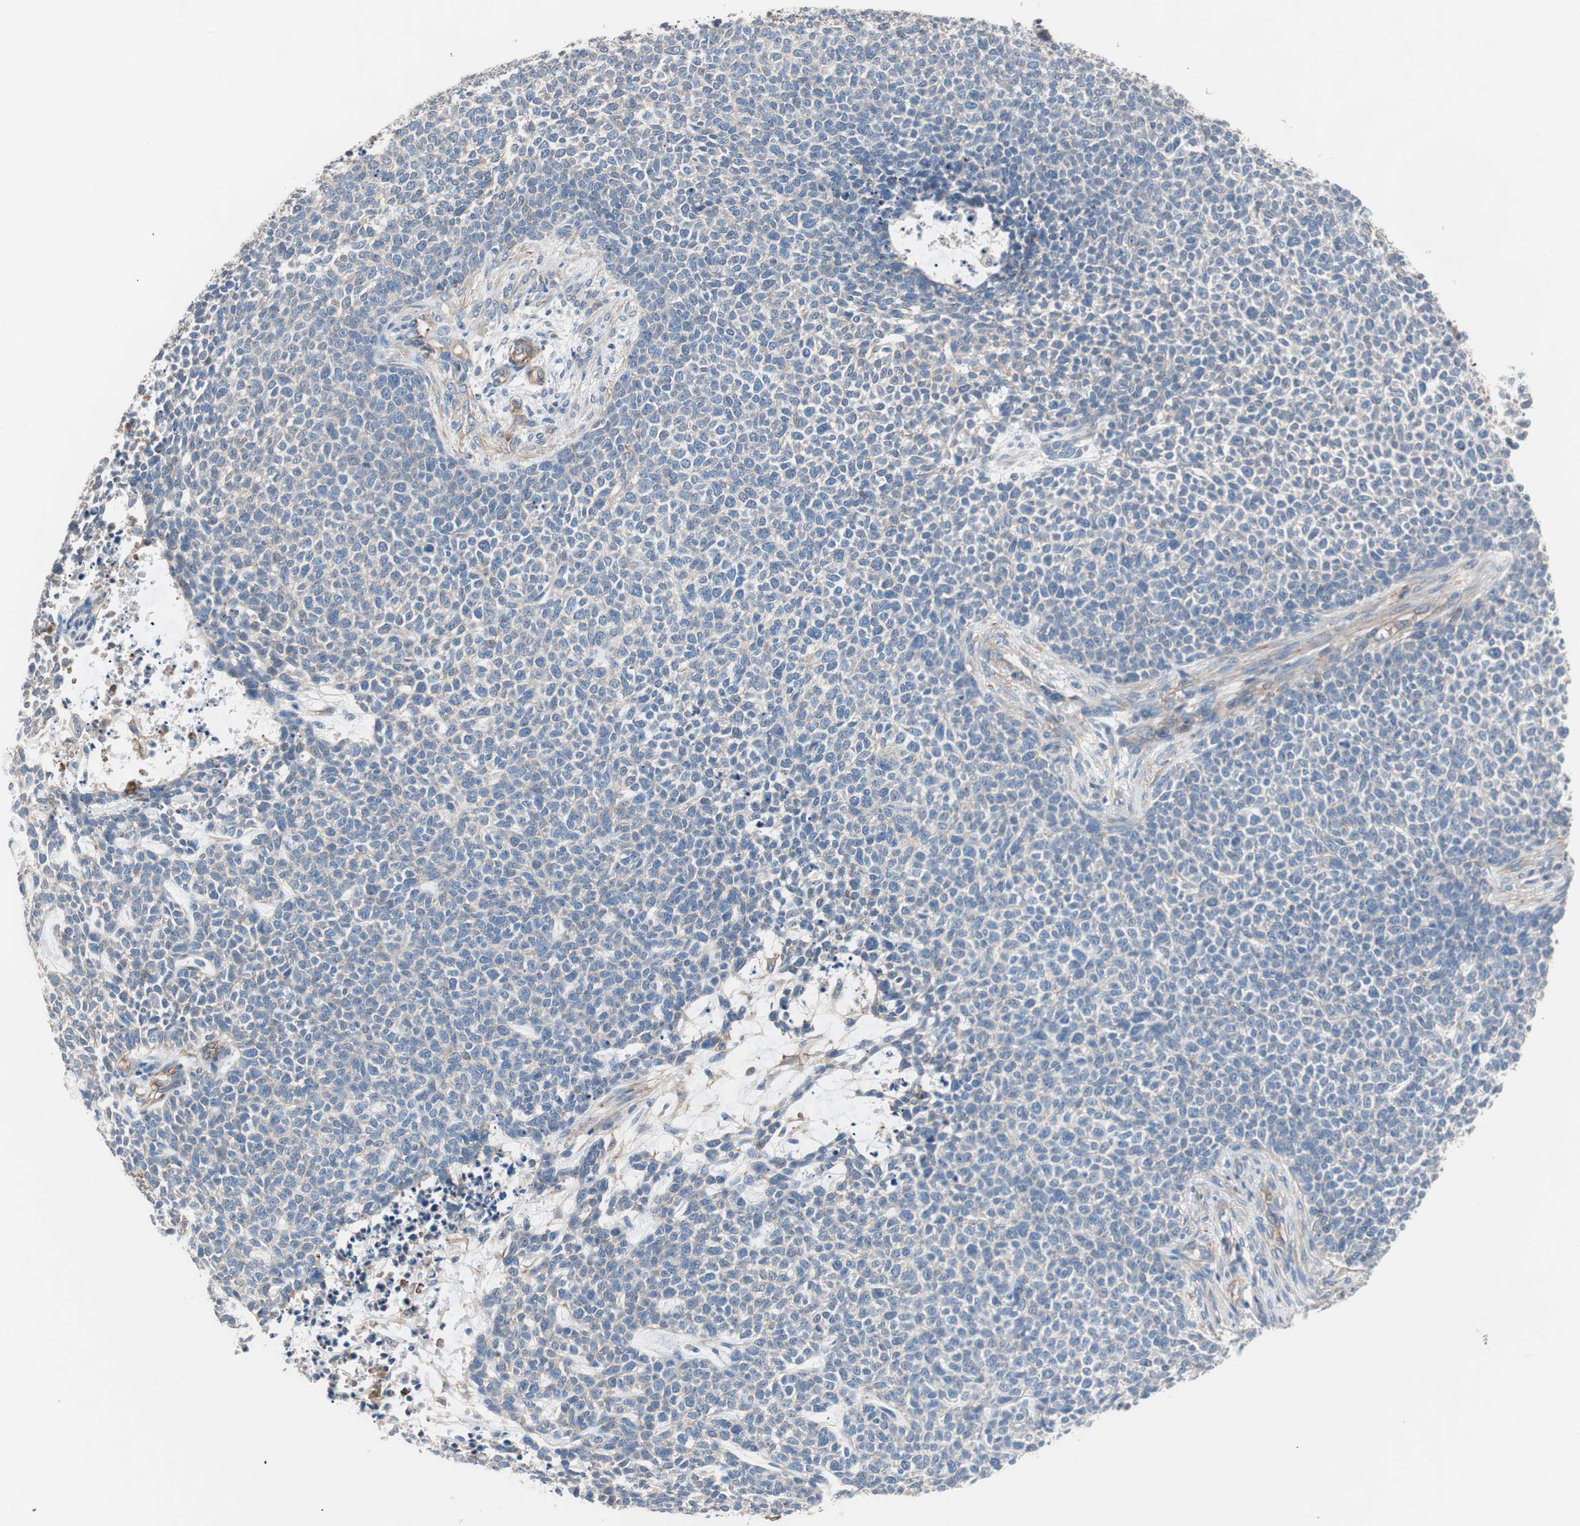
{"staining": {"intensity": "weak", "quantity": "<25%", "location": "cytoplasmic/membranous"}, "tissue": "skin cancer", "cell_type": "Tumor cells", "image_type": "cancer", "snomed": [{"axis": "morphology", "description": "Basal cell carcinoma"}, {"axis": "topography", "description": "Skin"}], "caption": "Protein analysis of skin cancer (basal cell carcinoma) exhibits no significant positivity in tumor cells.", "gene": "GPR160", "patient": {"sex": "female", "age": 84}}